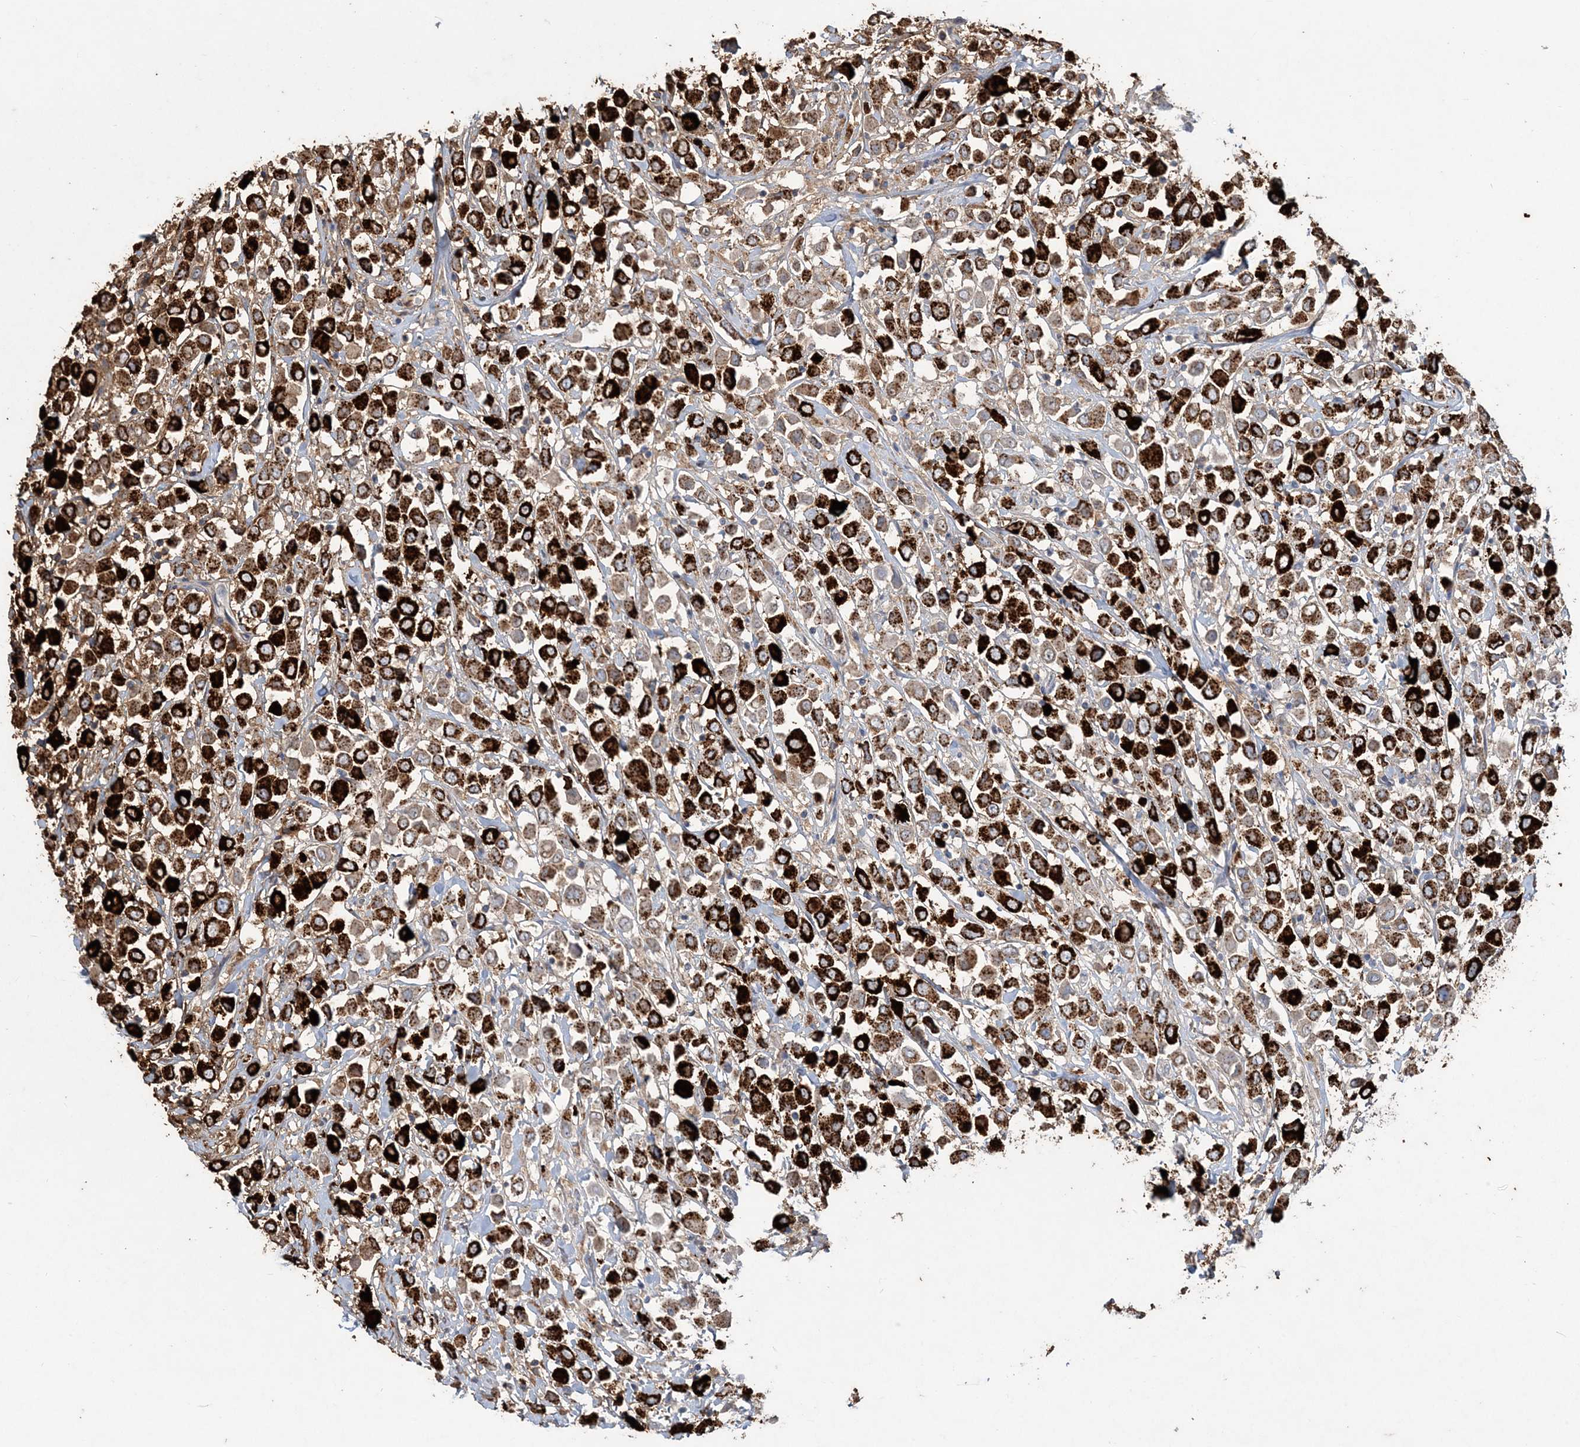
{"staining": {"intensity": "strong", "quantity": ">75%", "location": "cytoplasmic/membranous"}, "tissue": "breast cancer", "cell_type": "Tumor cells", "image_type": "cancer", "snomed": [{"axis": "morphology", "description": "Duct carcinoma"}, {"axis": "topography", "description": "Breast"}], "caption": "This histopathology image exhibits IHC staining of human breast cancer, with high strong cytoplasmic/membranous staining in approximately >75% of tumor cells.", "gene": "SFMBT2", "patient": {"sex": "female", "age": 61}}